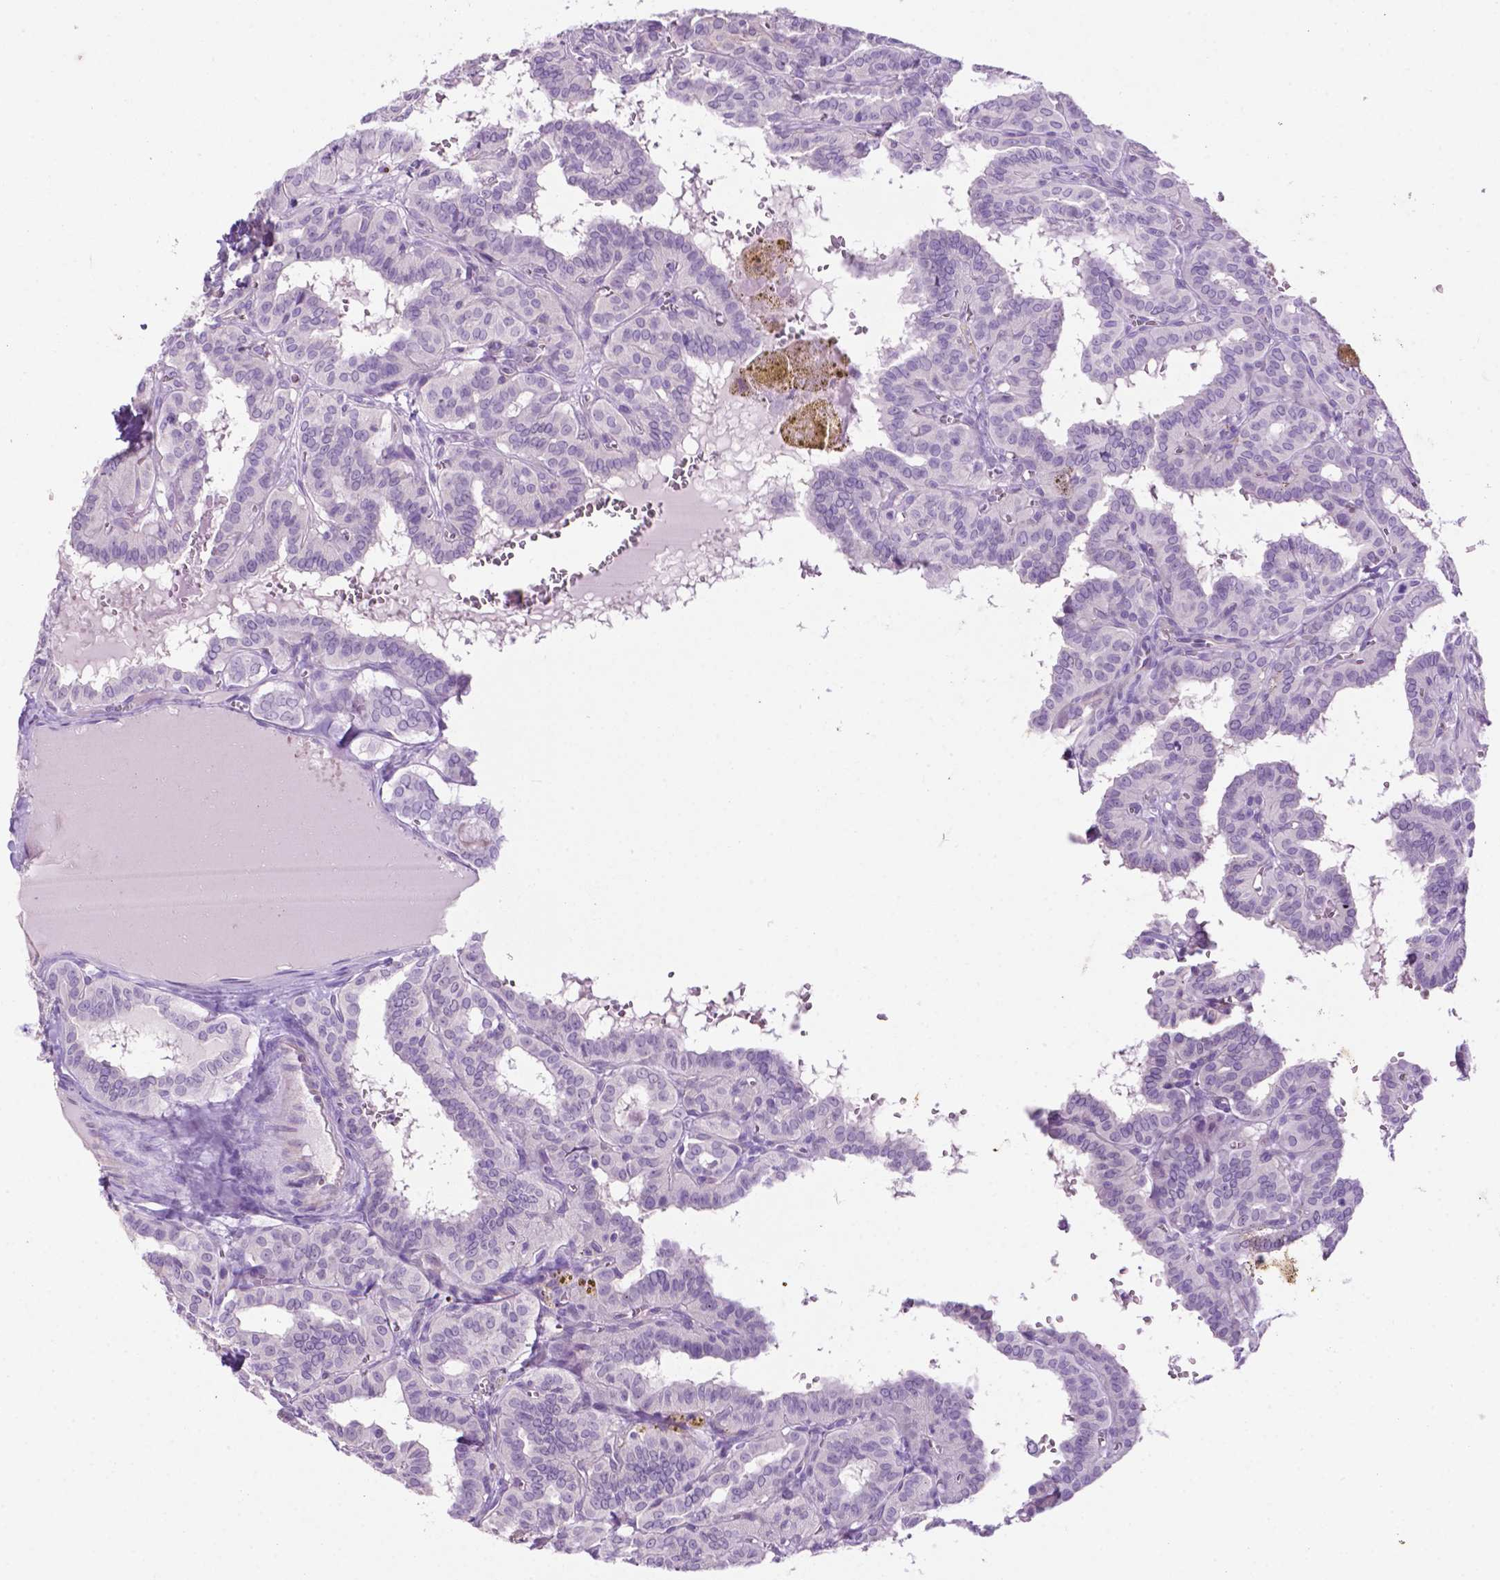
{"staining": {"intensity": "negative", "quantity": "none", "location": "none"}, "tissue": "thyroid cancer", "cell_type": "Tumor cells", "image_type": "cancer", "snomed": [{"axis": "morphology", "description": "Papillary adenocarcinoma, NOS"}, {"axis": "topography", "description": "Thyroid gland"}], "caption": "Micrograph shows no significant protein positivity in tumor cells of thyroid cancer (papillary adenocarcinoma).", "gene": "PHGR1", "patient": {"sex": "female", "age": 21}}